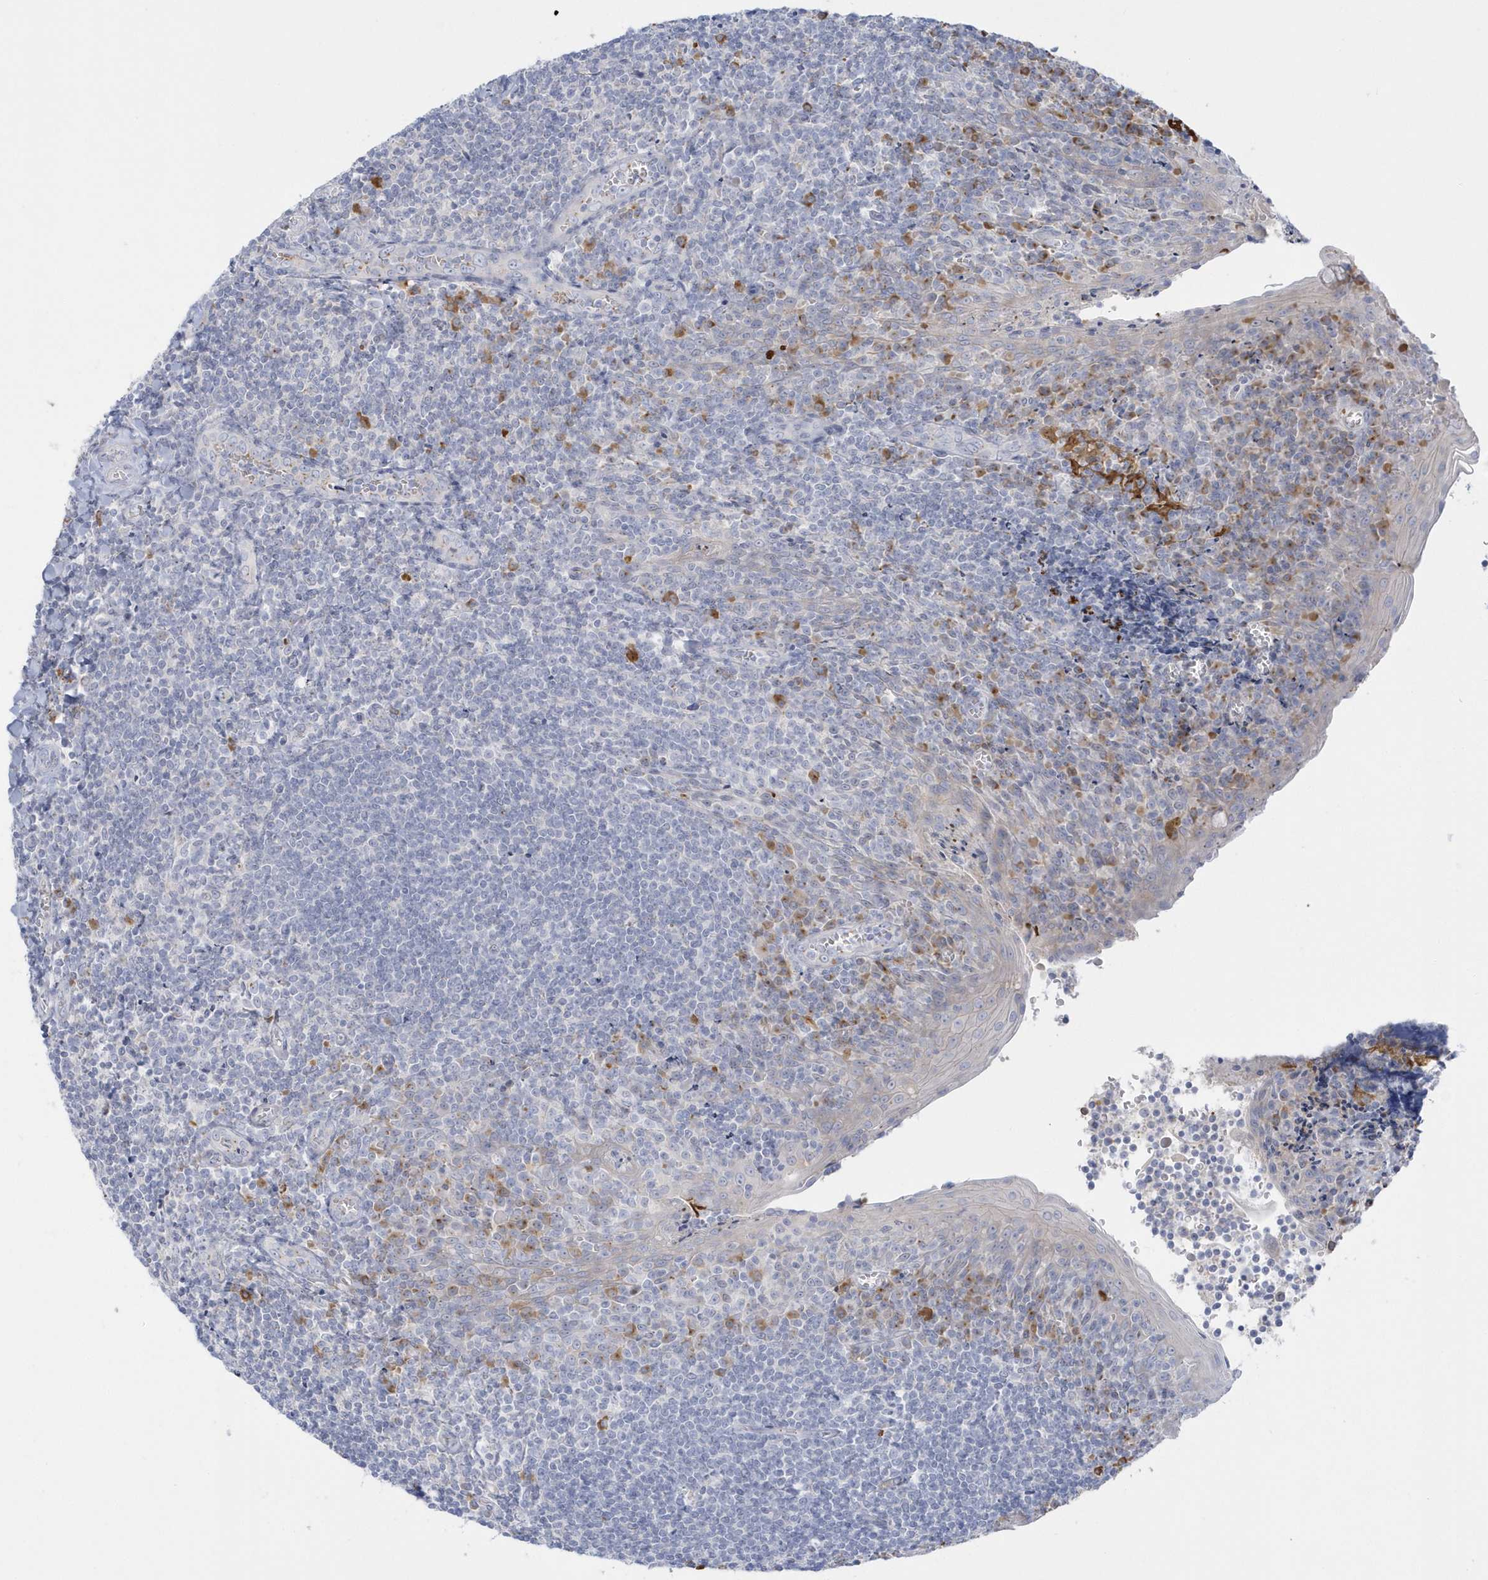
{"staining": {"intensity": "negative", "quantity": "none", "location": "none"}, "tissue": "tonsil", "cell_type": "Germinal center cells", "image_type": "normal", "snomed": [{"axis": "morphology", "description": "Normal tissue, NOS"}, {"axis": "topography", "description": "Tonsil"}], "caption": "The image reveals no significant expression in germinal center cells of tonsil. The staining was performed using DAB to visualize the protein expression in brown, while the nuclei were stained in blue with hematoxylin (Magnification: 20x).", "gene": "SEMA3D", "patient": {"sex": "male", "age": 27}}